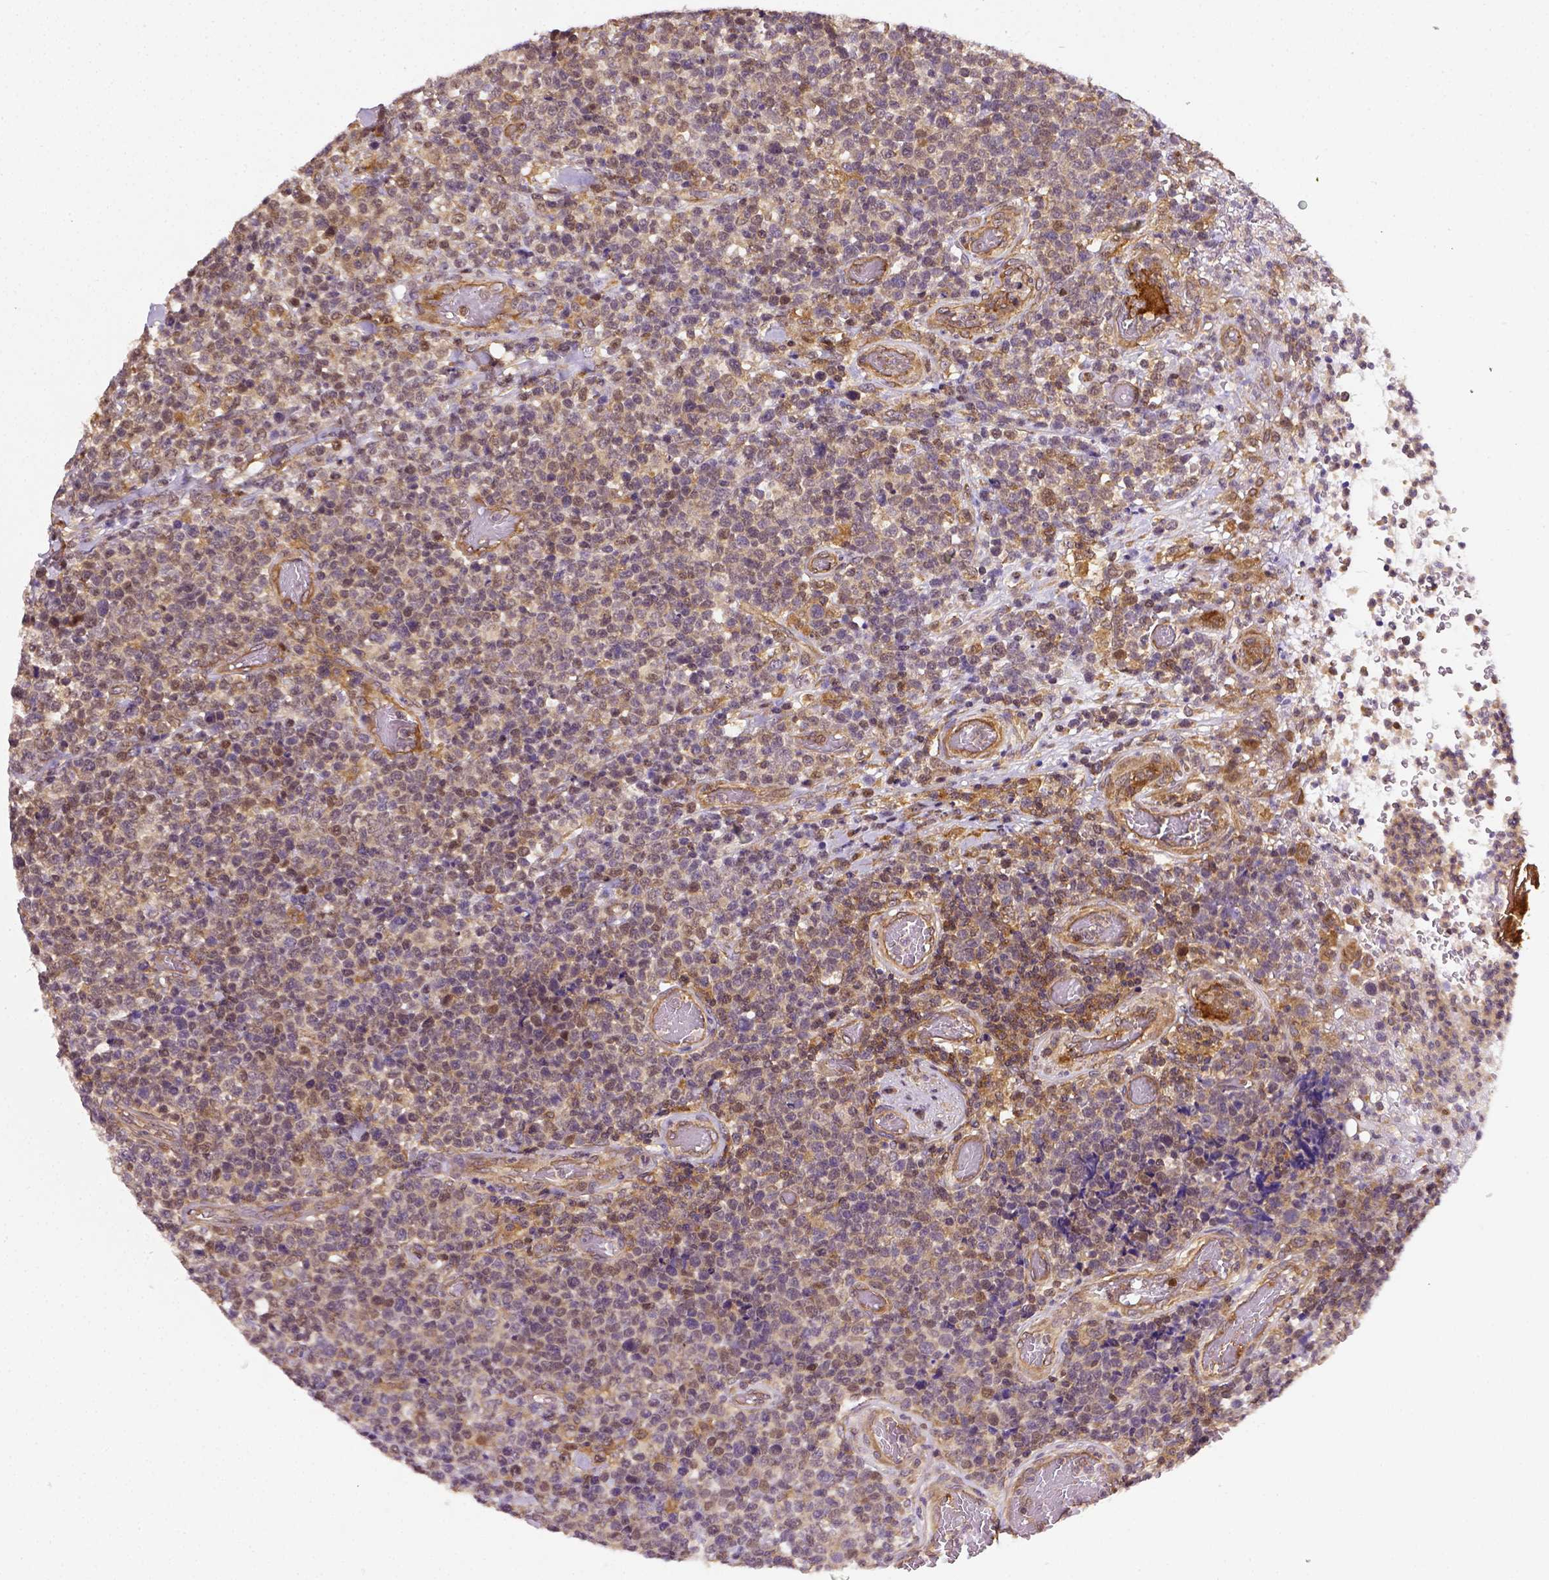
{"staining": {"intensity": "weak", "quantity": ">75%", "location": "cytoplasmic/membranous"}, "tissue": "lymphoma", "cell_type": "Tumor cells", "image_type": "cancer", "snomed": [{"axis": "morphology", "description": "Malignant lymphoma, non-Hodgkin's type, High grade"}, {"axis": "topography", "description": "Soft tissue"}], "caption": "An immunohistochemistry (IHC) micrograph of tumor tissue is shown. Protein staining in brown highlights weak cytoplasmic/membranous positivity in malignant lymphoma, non-Hodgkin's type (high-grade) within tumor cells.", "gene": "MATK", "patient": {"sex": "female", "age": 56}}